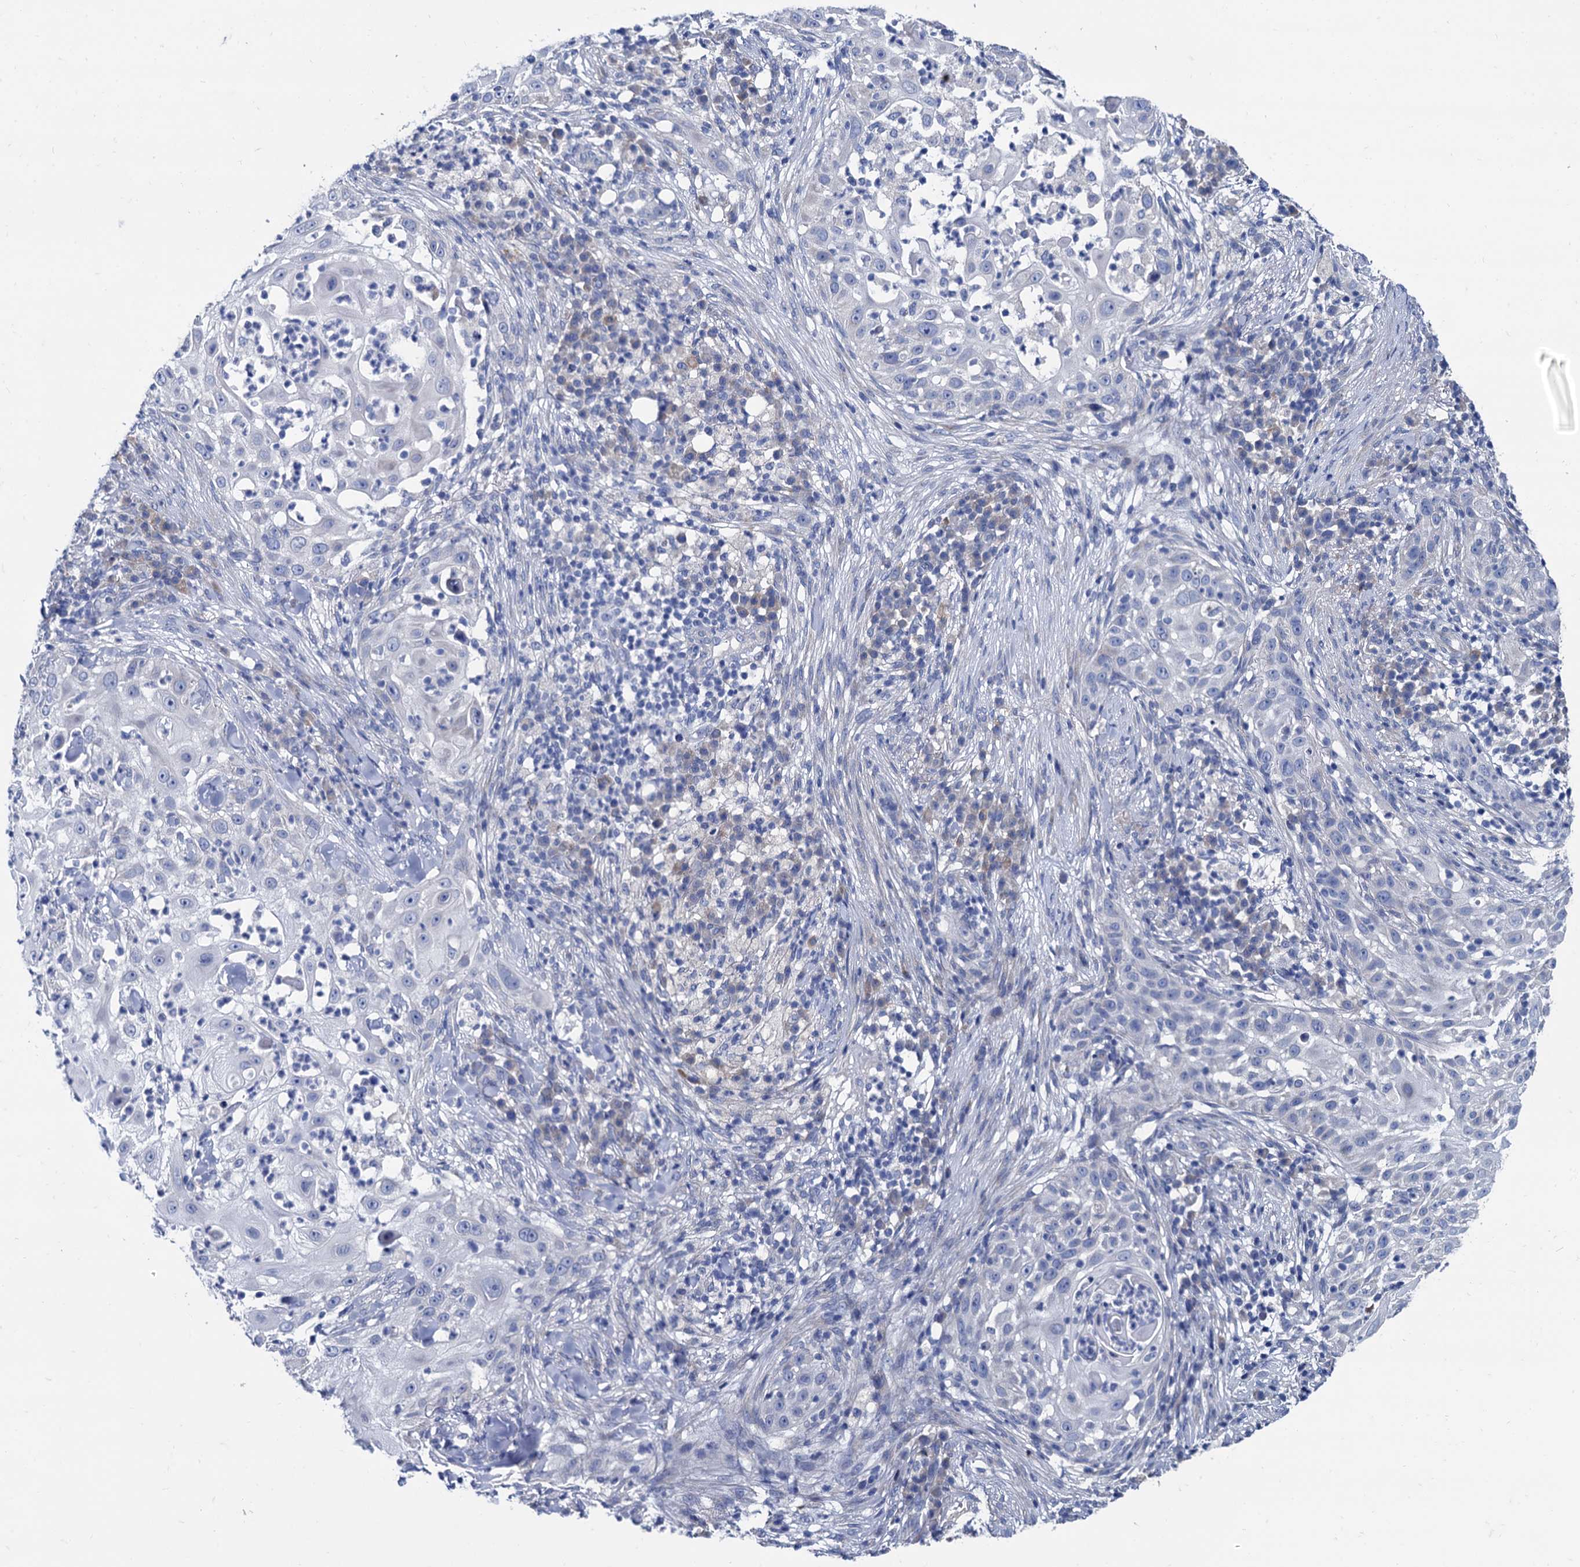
{"staining": {"intensity": "negative", "quantity": "none", "location": "none"}, "tissue": "skin cancer", "cell_type": "Tumor cells", "image_type": "cancer", "snomed": [{"axis": "morphology", "description": "Squamous cell carcinoma, NOS"}, {"axis": "topography", "description": "Skin"}], "caption": "IHC of human skin squamous cell carcinoma exhibits no positivity in tumor cells. (IHC, brightfield microscopy, high magnification).", "gene": "FOXR2", "patient": {"sex": "female", "age": 44}}